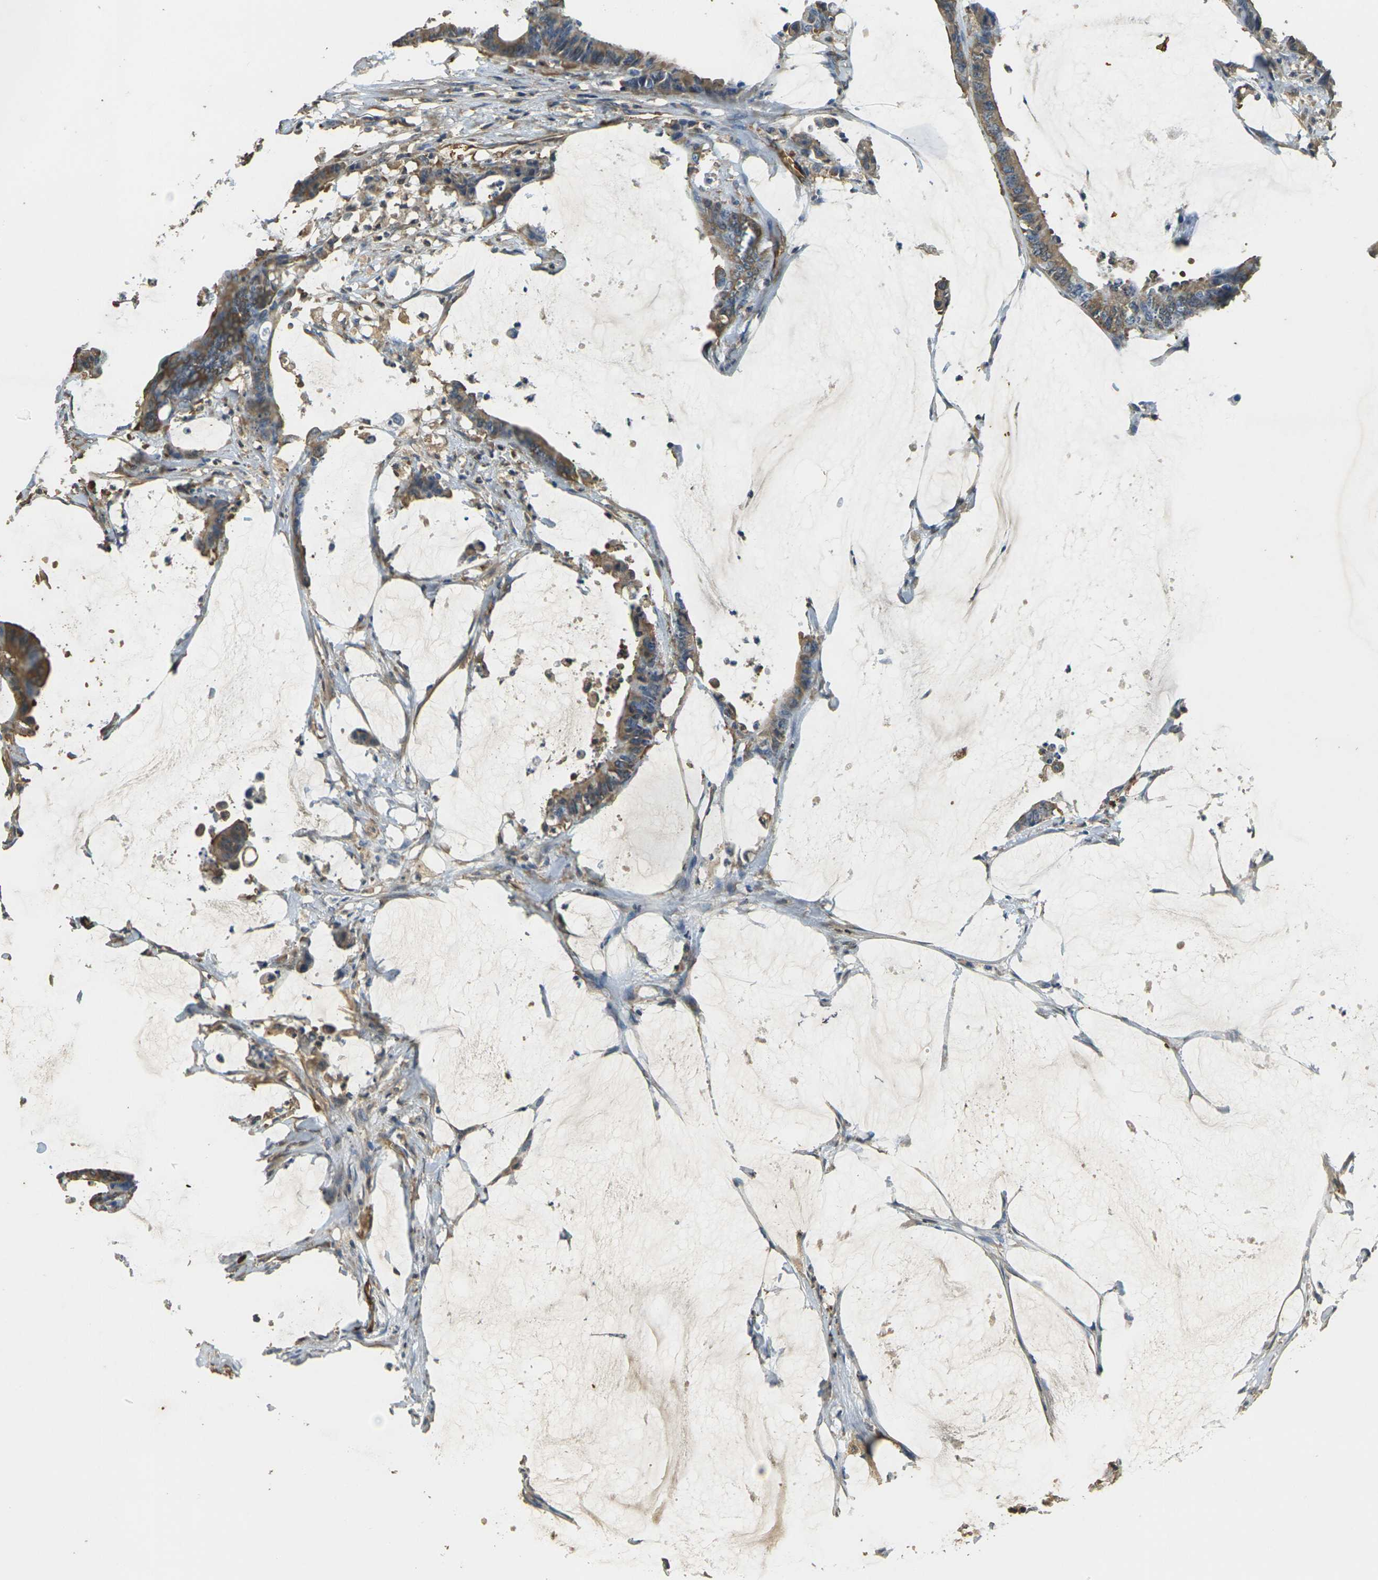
{"staining": {"intensity": "moderate", "quantity": "25%-75%", "location": "cytoplasmic/membranous"}, "tissue": "colorectal cancer", "cell_type": "Tumor cells", "image_type": "cancer", "snomed": [{"axis": "morphology", "description": "Adenocarcinoma, NOS"}, {"axis": "topography", "description": "Rectum"}], "caption": "Immunohistochemical staining of colorectal cancer (adenocarcinoma) demonstrates medium levels of moderate cytoplasmic/membranous protein expression in approximately 25%-75% of tumor cells. (Brightfield microscopy of DAB IHC at high magnification).", "gene": "HBB", "patient": {"sex": "female", "age": 66}}